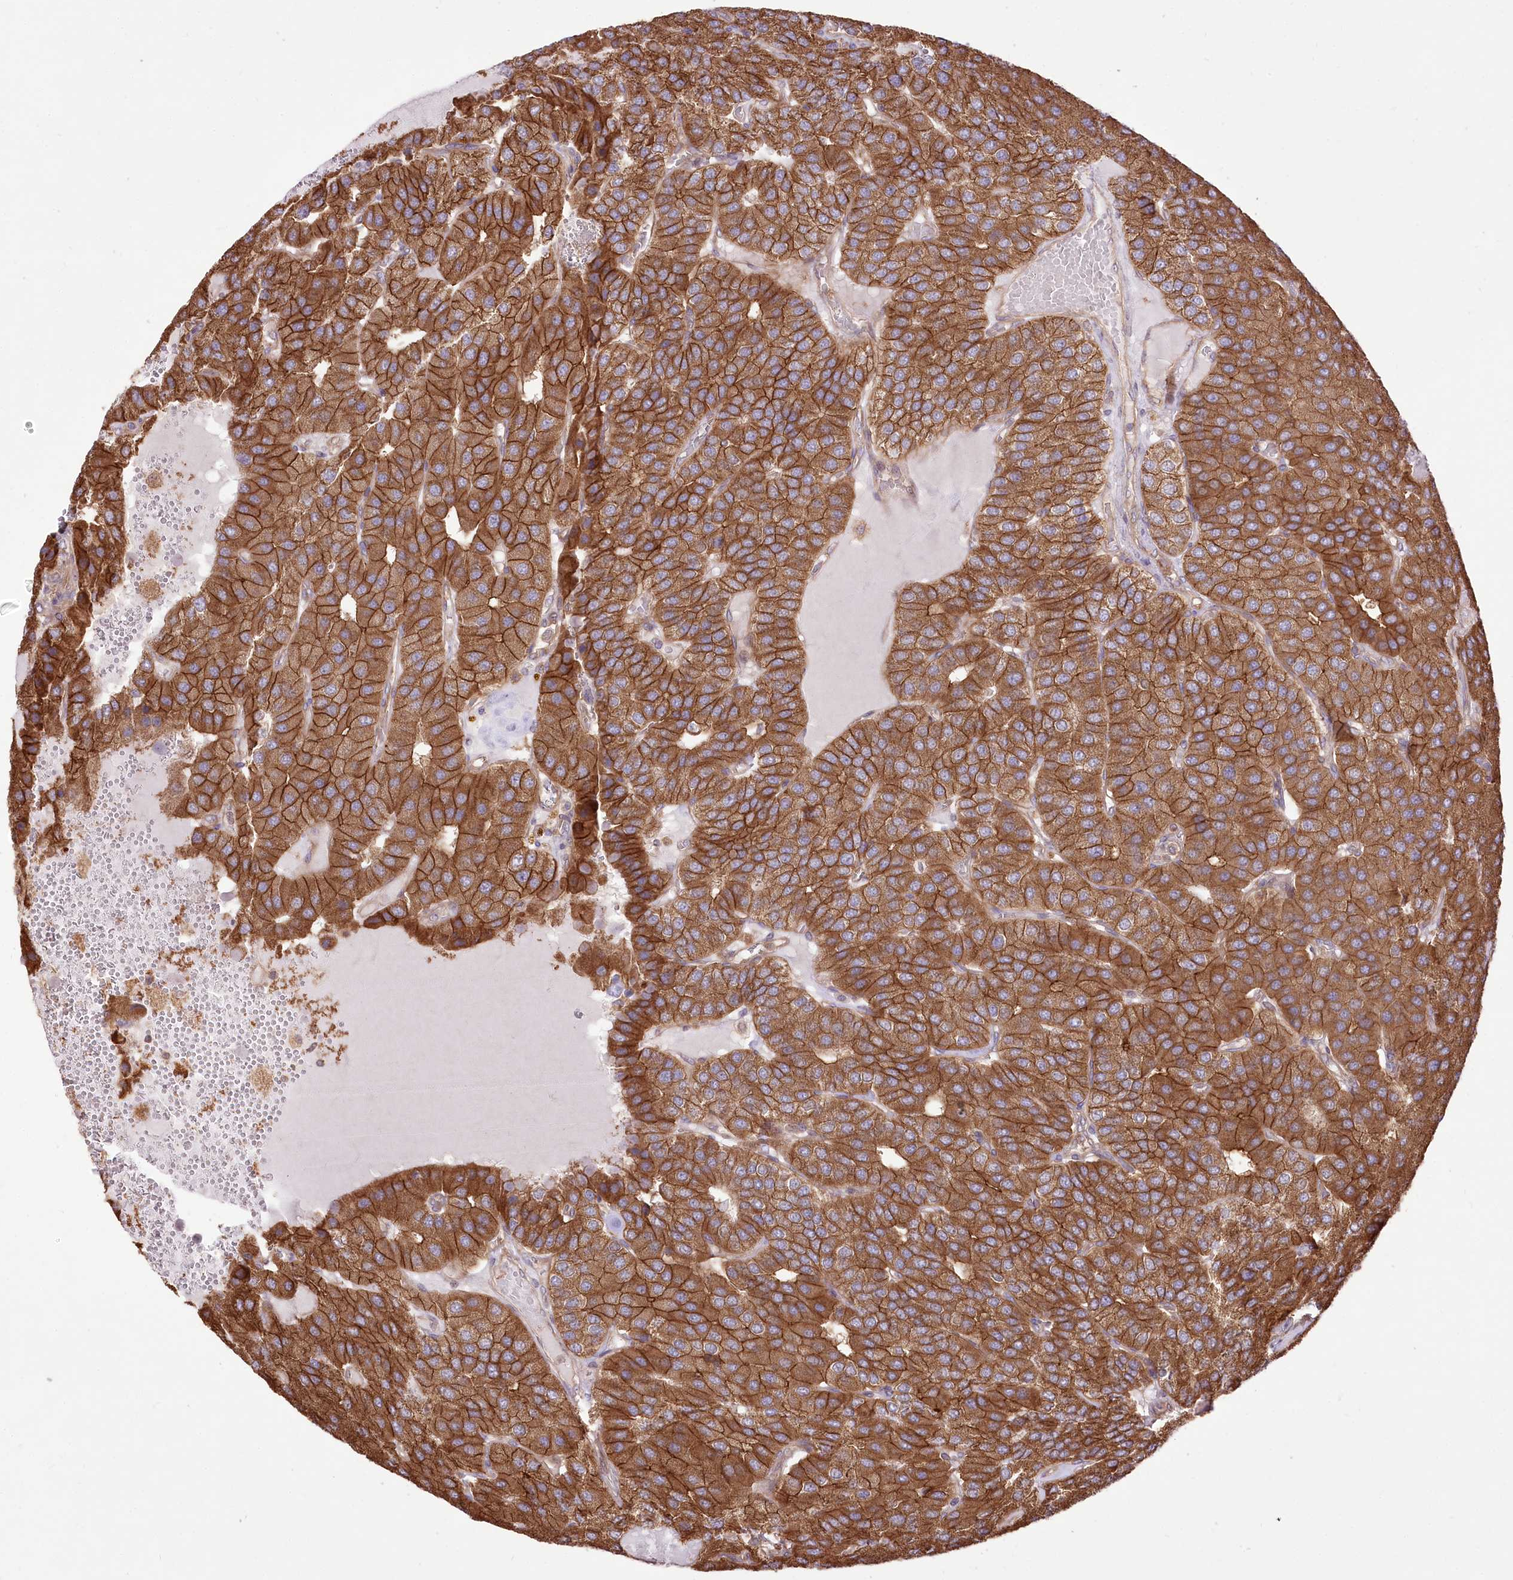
{"staining": {"intensity": "strong", "quantity": ">75%", "location": "cytoplasmic/membranous"}, "tissue": "parathyroid gland", "cell_type": "Glandular cells", "image_type": "normal", "snomed": [{"axis": "morphology", "description": "Normal tissue, NOS"}, {"axis": "morphology", "description": "Adenoma, NOS"}, {"axis": "topography", "description": "Parathyroid gland"}], "caption": "A high-resolution histopathology image shows immunohistochemistry staining of unremarkable parathyroid gland, which demonstrates strong cytoplasmic/membranous expression in about >75% of glandular cells. (Stains: DAB (3,3'-diaminobenzidine) in brown, nuclei in blue, Microscopy: brightfield microscopy at high magnification).", "gene": "XYLB", "patient": {"sex": "female", "age": 86}}